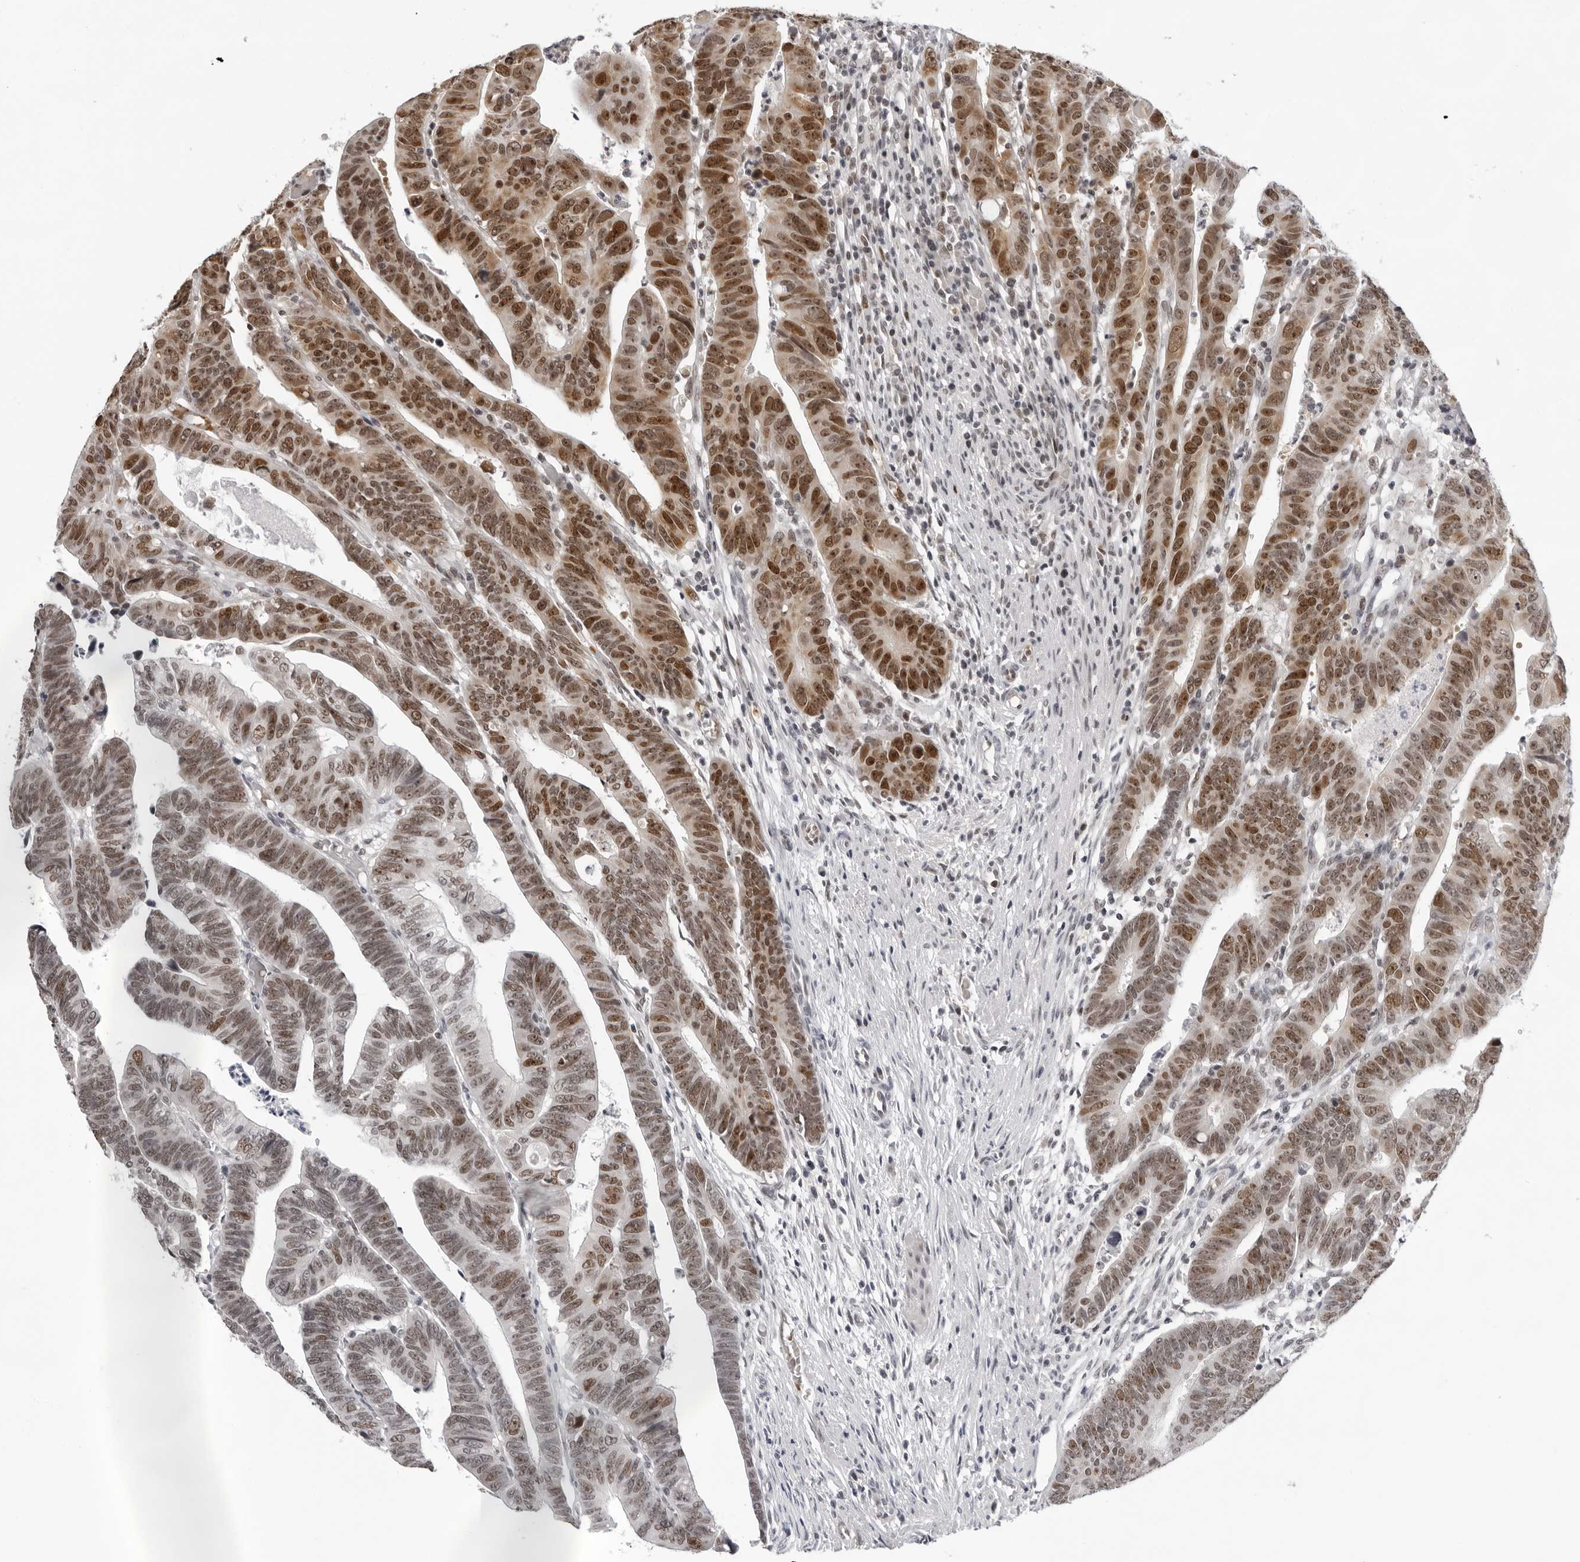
{"staining": {"intensity": "moderate", "quantity": ">75%", "location": "nuclear"}, "tissue": "colorectal cancer", "cell_type": "Tumor cells", "image_type": "cancer", "snomed": [{"axis": "morphology", "description": "Adenocarcinoma, NOS"}, {"axis": "topography", "description": "Rectum"}], "caption": "High-power microscopy captured an immunohistochemistry image of colorectal cancer (adenocarcinoma), revealing moderate nuclear positivity in about >75% of tumor cells.", "gene": "USP1", "patient": {"sex": "female", "age": 65}}